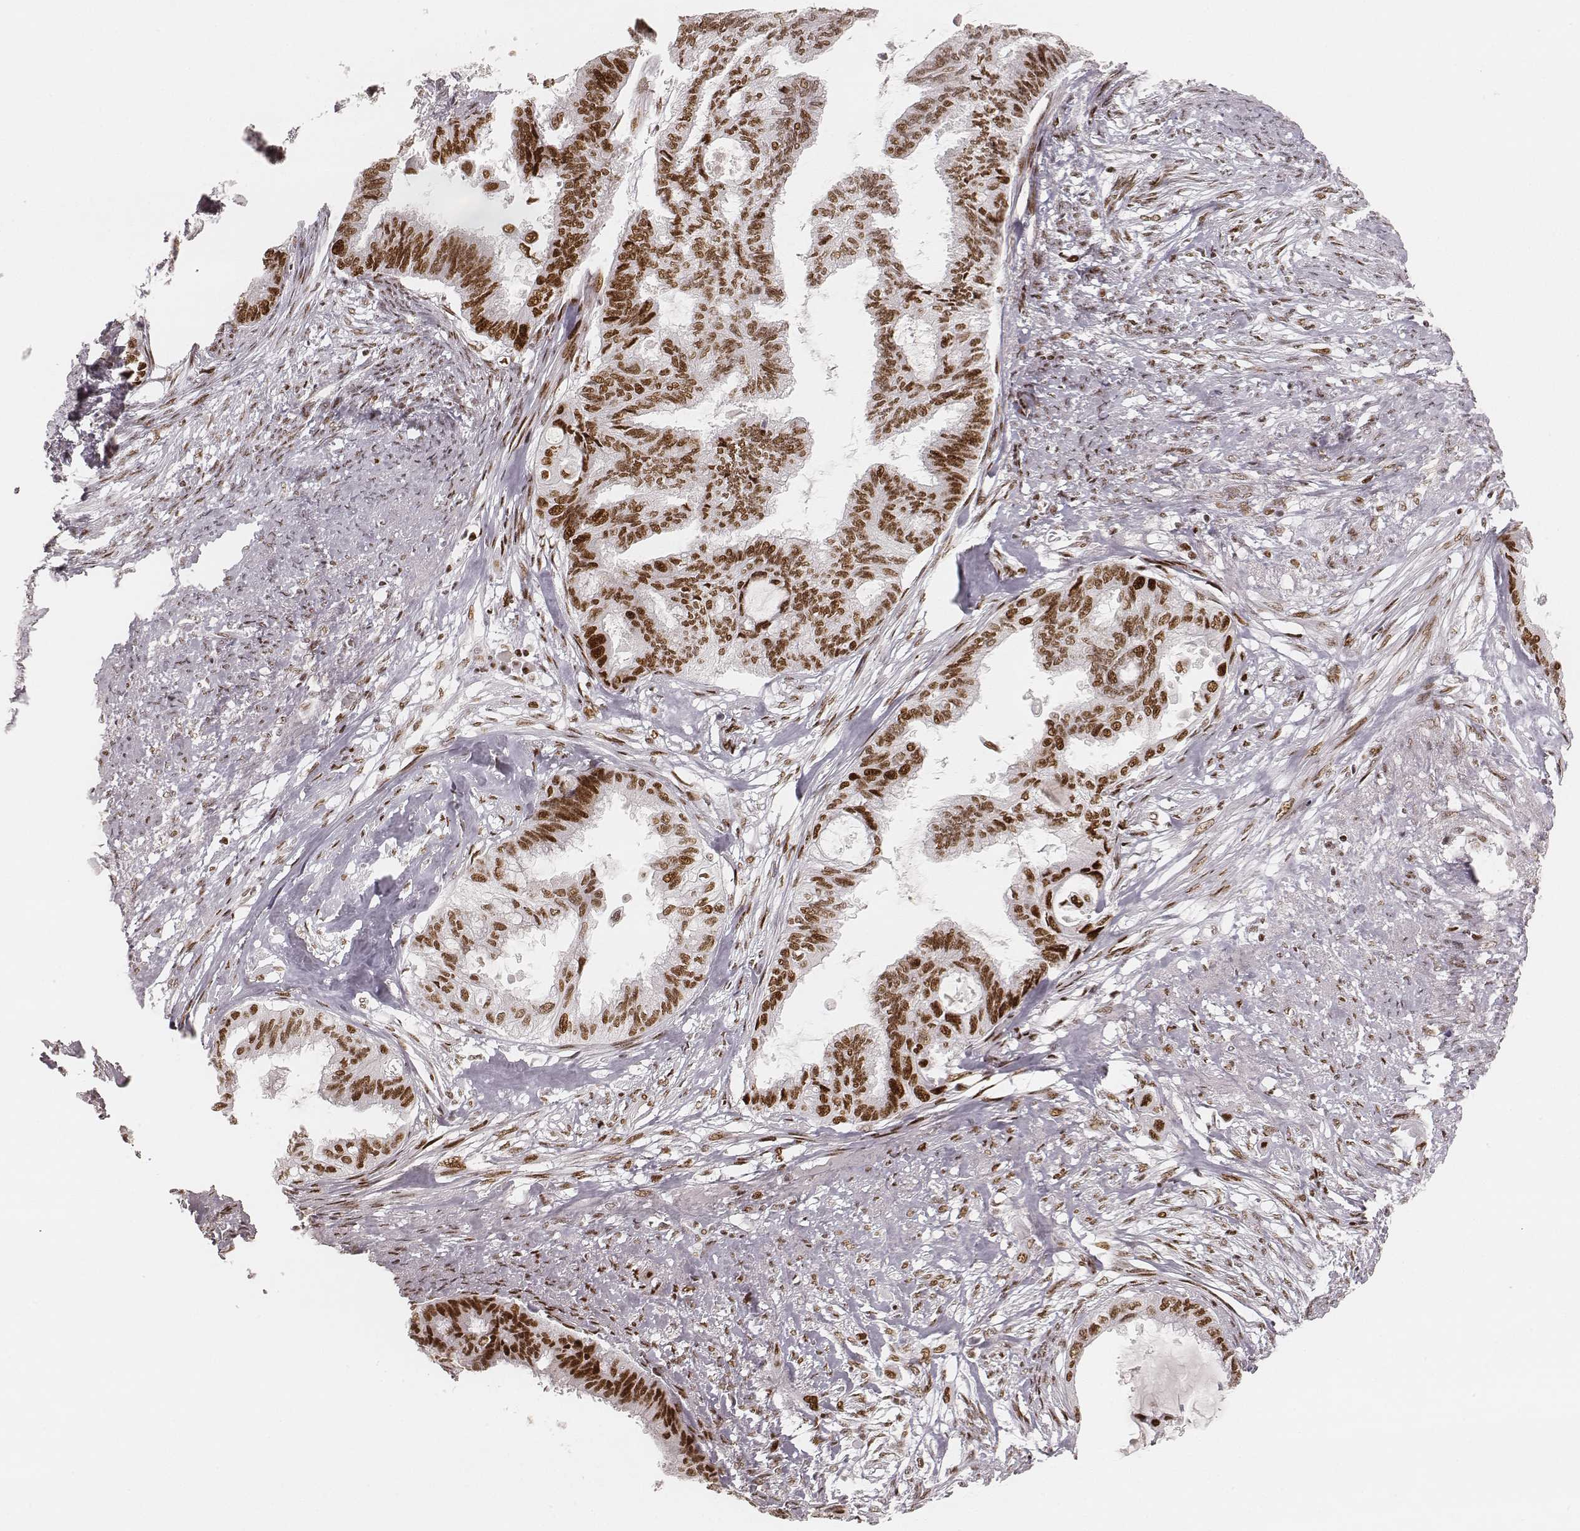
{"staining": {"intensity": "strong", "quantity": ">75%", "location": "nuclear"}, "tissue": "endometrial cancer", "cell_type": "Tumor cells", "image_type": "cancer", "snomed": [{"axis": "morphology", "description": "Adenocarcinoma, NOS"}, {"axis": "topography", "description": "Endometrium"}], "caption": "Immunohistochemical staining of human endometrial cancer demonstrates high levels of strong nuclear protein staining in about >75% of tumor cells. (Brightfield microscopy of DAB IHC at high magnification).", "gene": "HNRNPC", "patient": {"sex": "female", "age": 86}}